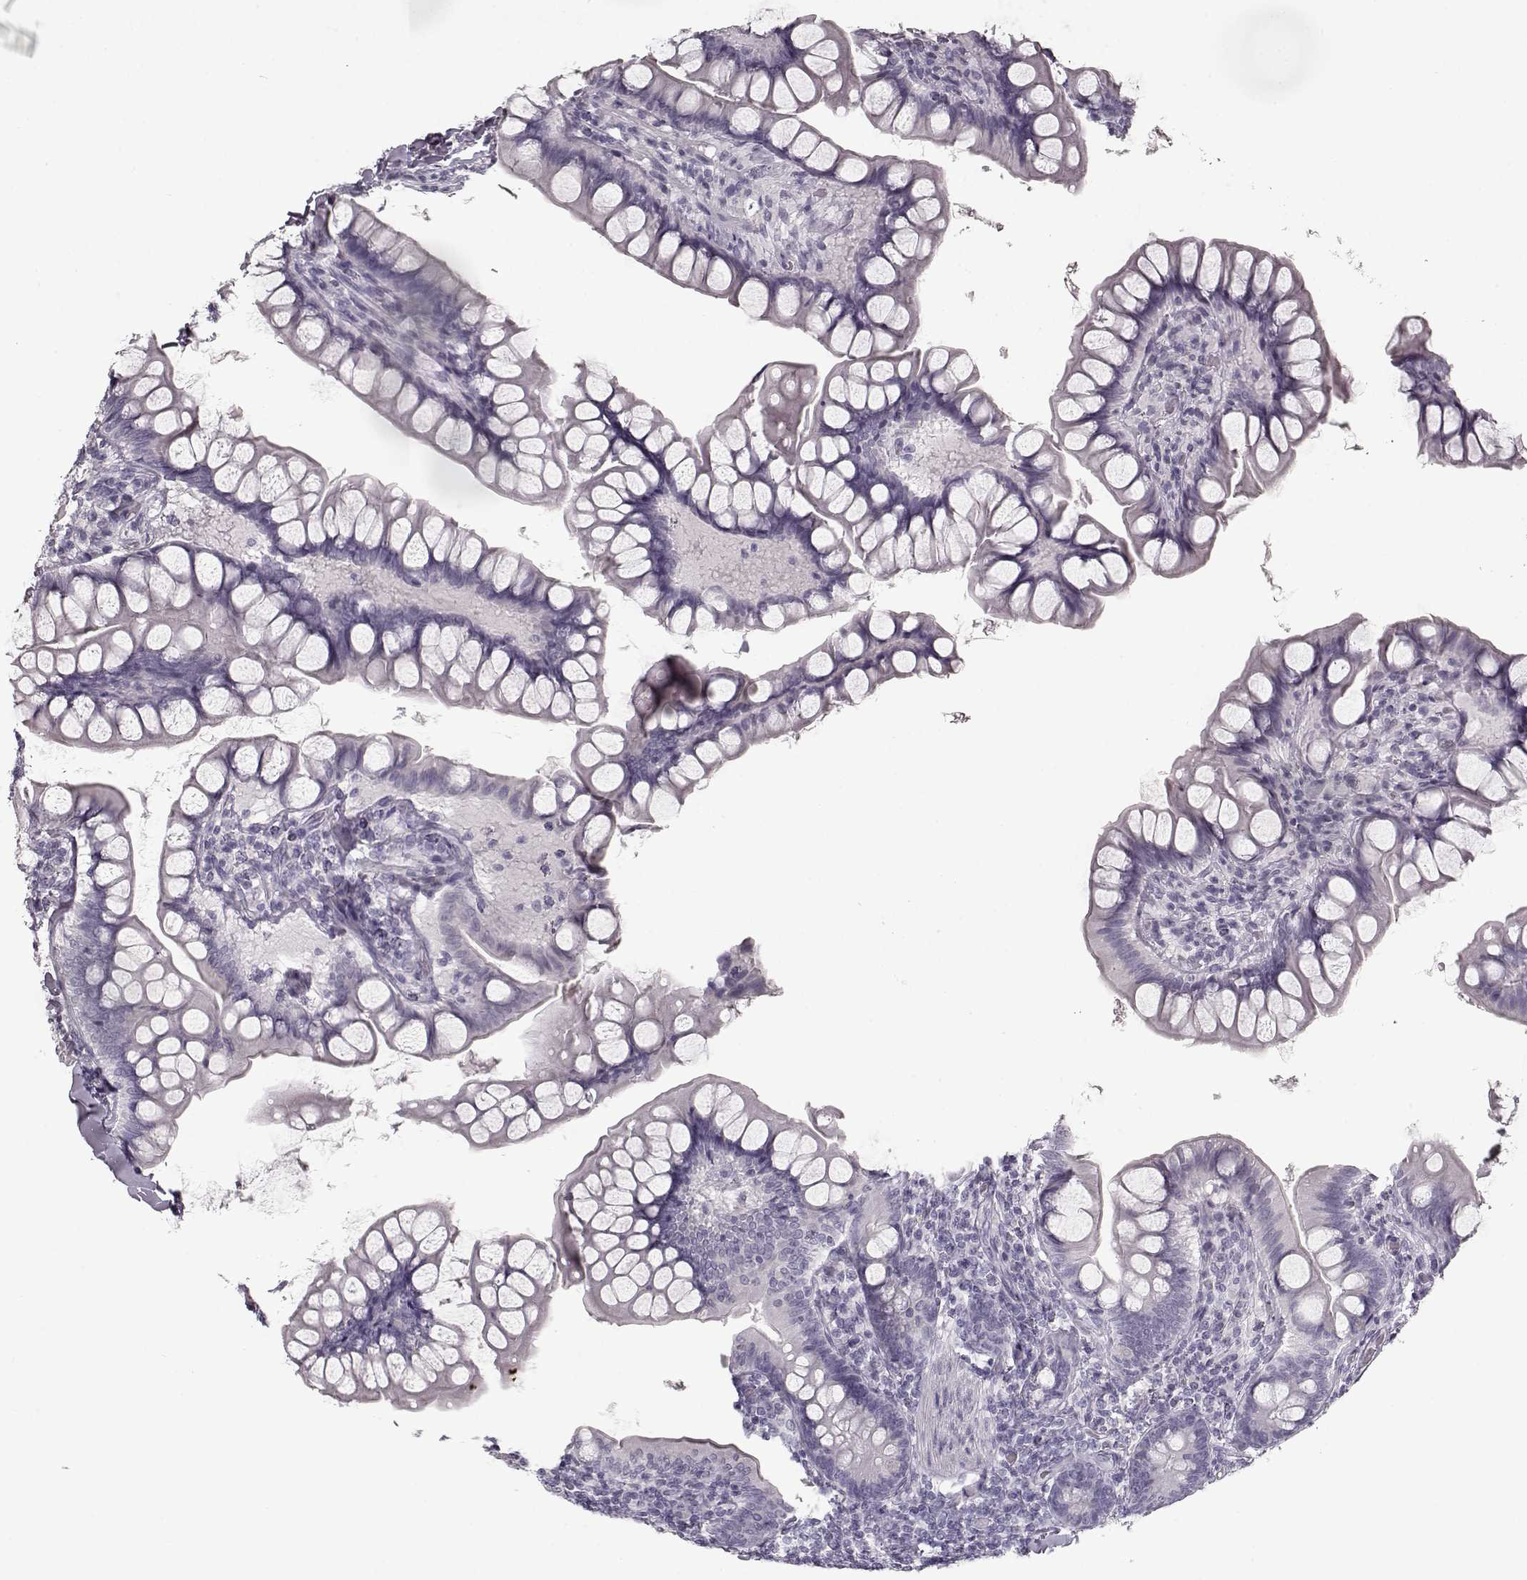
{"staining": {"intensity": "negative", "quantity": "none", "location": "none"}, "tissue": "small intestine", "cell_type": "Glandular cells", "image_type": "normal", "snomed": [{"axis": "morphology", "description": "Normal tissue, NOS"}, {"axis": "topography", "description": "Small intestine"}], "caption": "Immunohistochemistry image of unremarkable human small intestine stained for a protein (brown), which exhibits no positivity in glandular cells.", "gene": "SEMG2", "patient": {"sex": "male", "age": 70}}